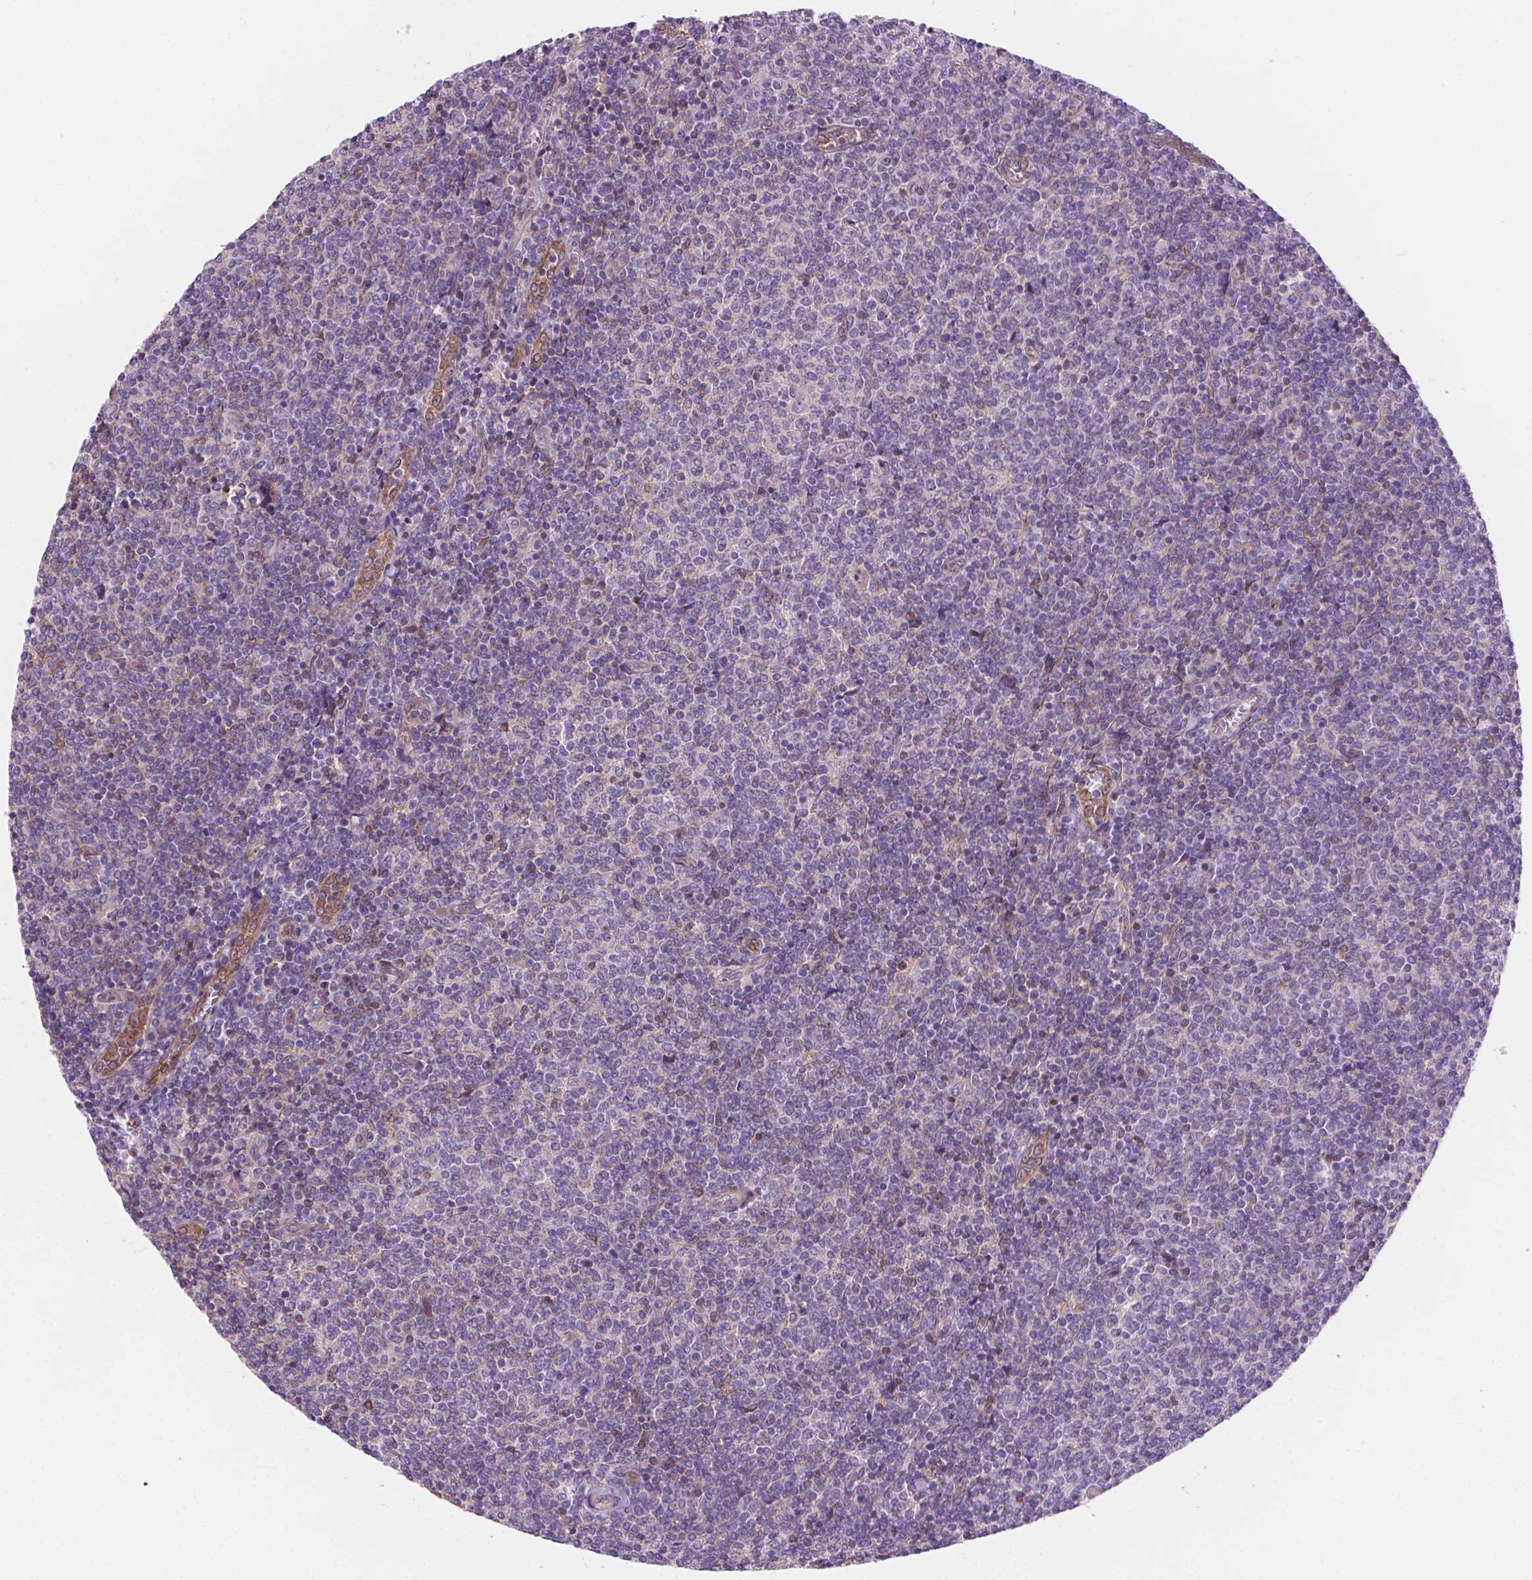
{"staining": {"intensity": "negative", "quantity": "none", "location": "none"}, "tissue": "lymphoma", "cell_type": "Tumor cells", "image_type": "cancer", "snomed": [{"axis": "morphology", "description": "Malignant lymphoma, non-Hodgkin's type, Low grade"}, {"axis": "topography", "description": "Lymph node"}], "caption": "Image shows no significant protein expression in tumor cells of malignant lymphoma, non-Hodgkin's type (low-grade). (Brightfield microscopy of DAB immunohistochemistry (IHC) at high magnification).", "gene": "AMMECR1", "patient": {"sex": "male", "age": 52}}